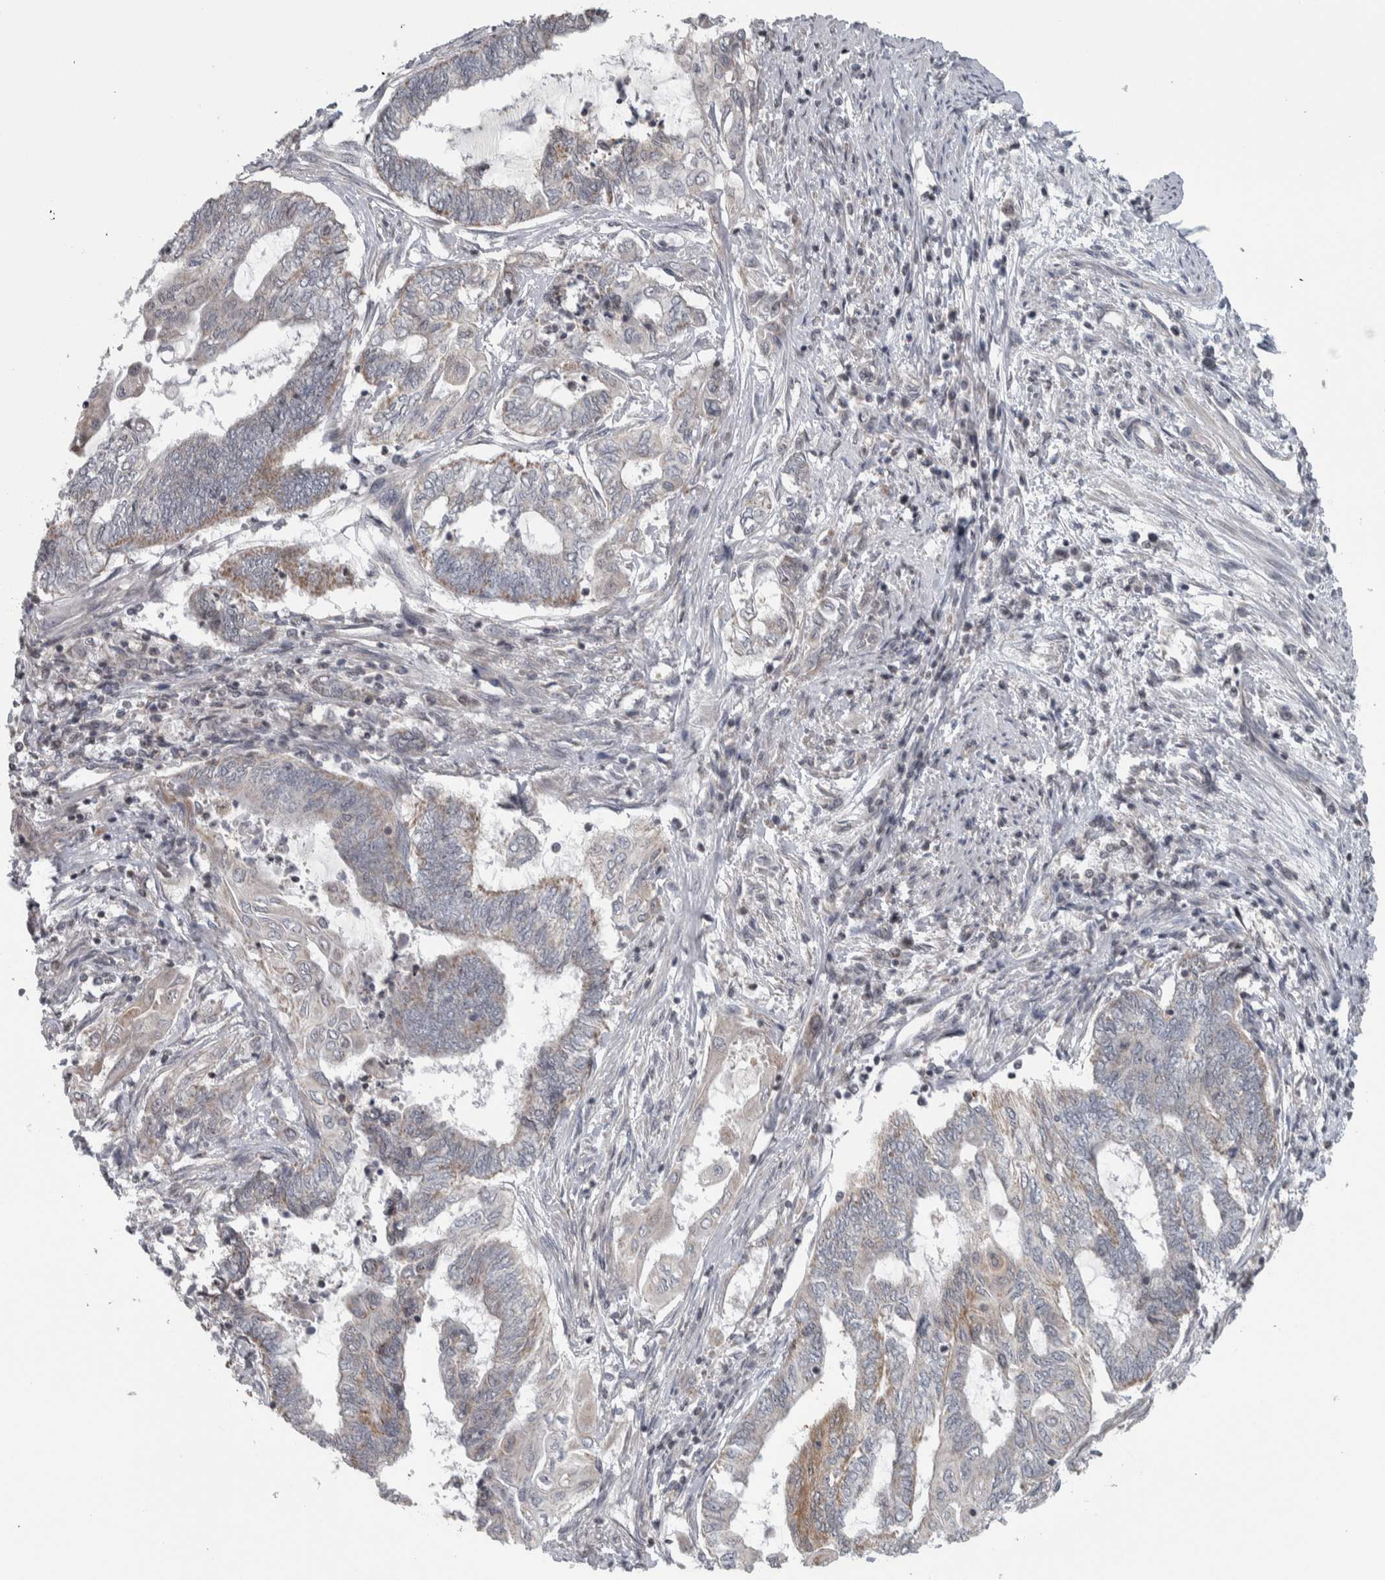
{"staining": {"intensity": "moderate", "quantity": "<25%", "location": "cytoplasmic/membranous"}, "tissue": "endometrial cancer", "cell_type": "Tumor cells", "image_type": "cancer", "snomed": [{"axis": "morphology", "description": "Adenocarcinoma, NOS"}, {"axis": "topography", "description": "Uterus"}, {"axis": "topography", "description": "Endometrium"}], "caption": "Human endometrial cancer stained with a brown dye demonstrates moderate cytoplasmic/membranous positive expression in approximately <25% of tumor cells.", "gene": "CWC27", "patient": {"sex": "female", "age": 70}}